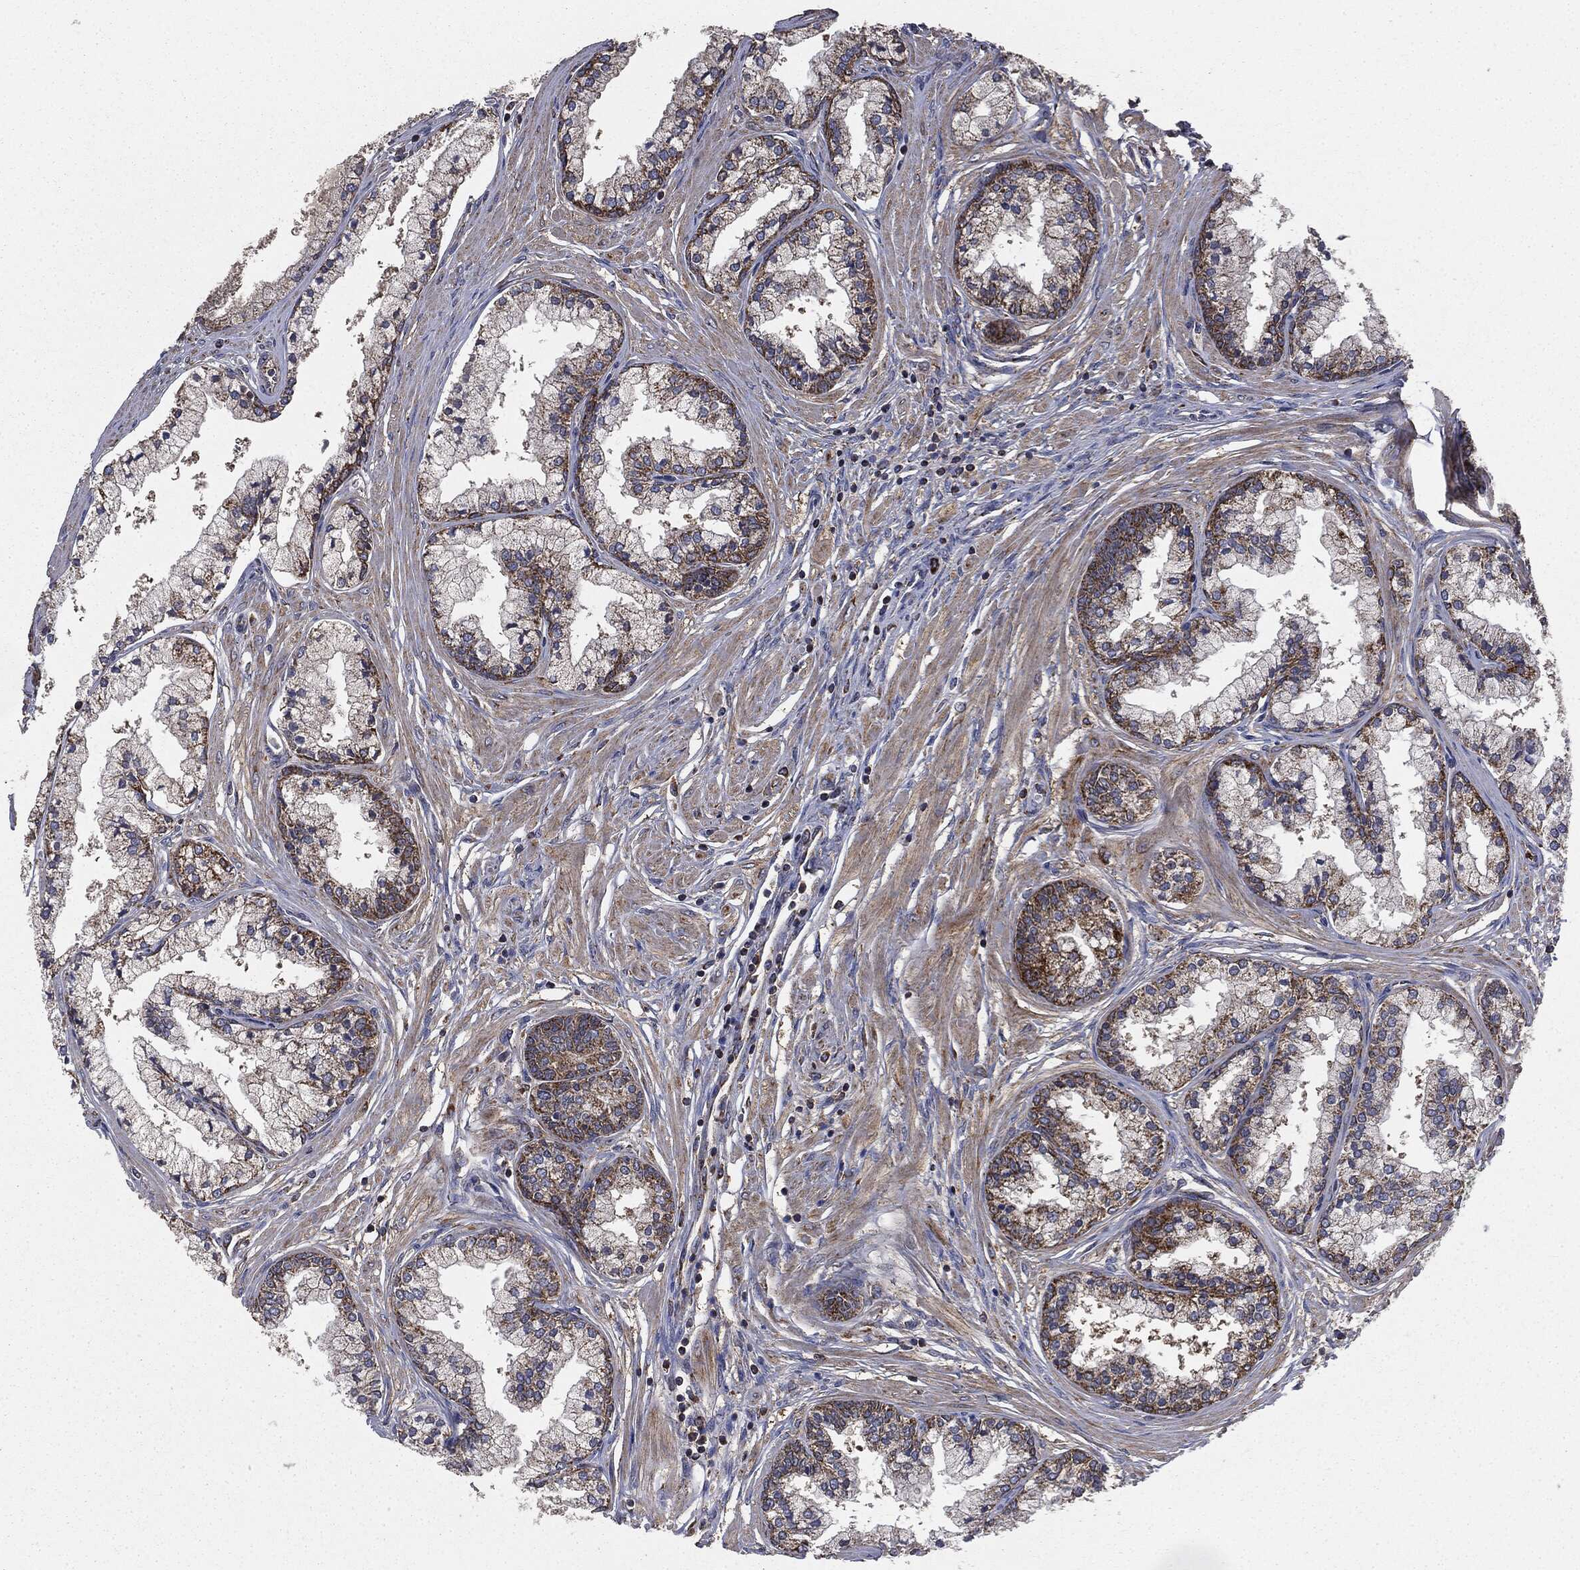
{"staining": {"intensity": "strong", "quantity": "<25%", "location": "cytoplasmic/membranous"}, "tissue": "prostate cancer", "cell_type": "Tumor cells", "image_type": "cancer", "snomed": [{"axis": "morphology", "description": "Adenocarcinoma, High grade"}, {"axis": "topography", "description": "Prostate"}], "caption": "DAB immunohistochemical staining of prostate cancer (high-grade adenocarcinoma) displays strong cytoplasmic/membranous protein positivity in about <25% of tumor cells.", "gene": "MAPK6", "patient": {"sex": "male", "age": 66}}